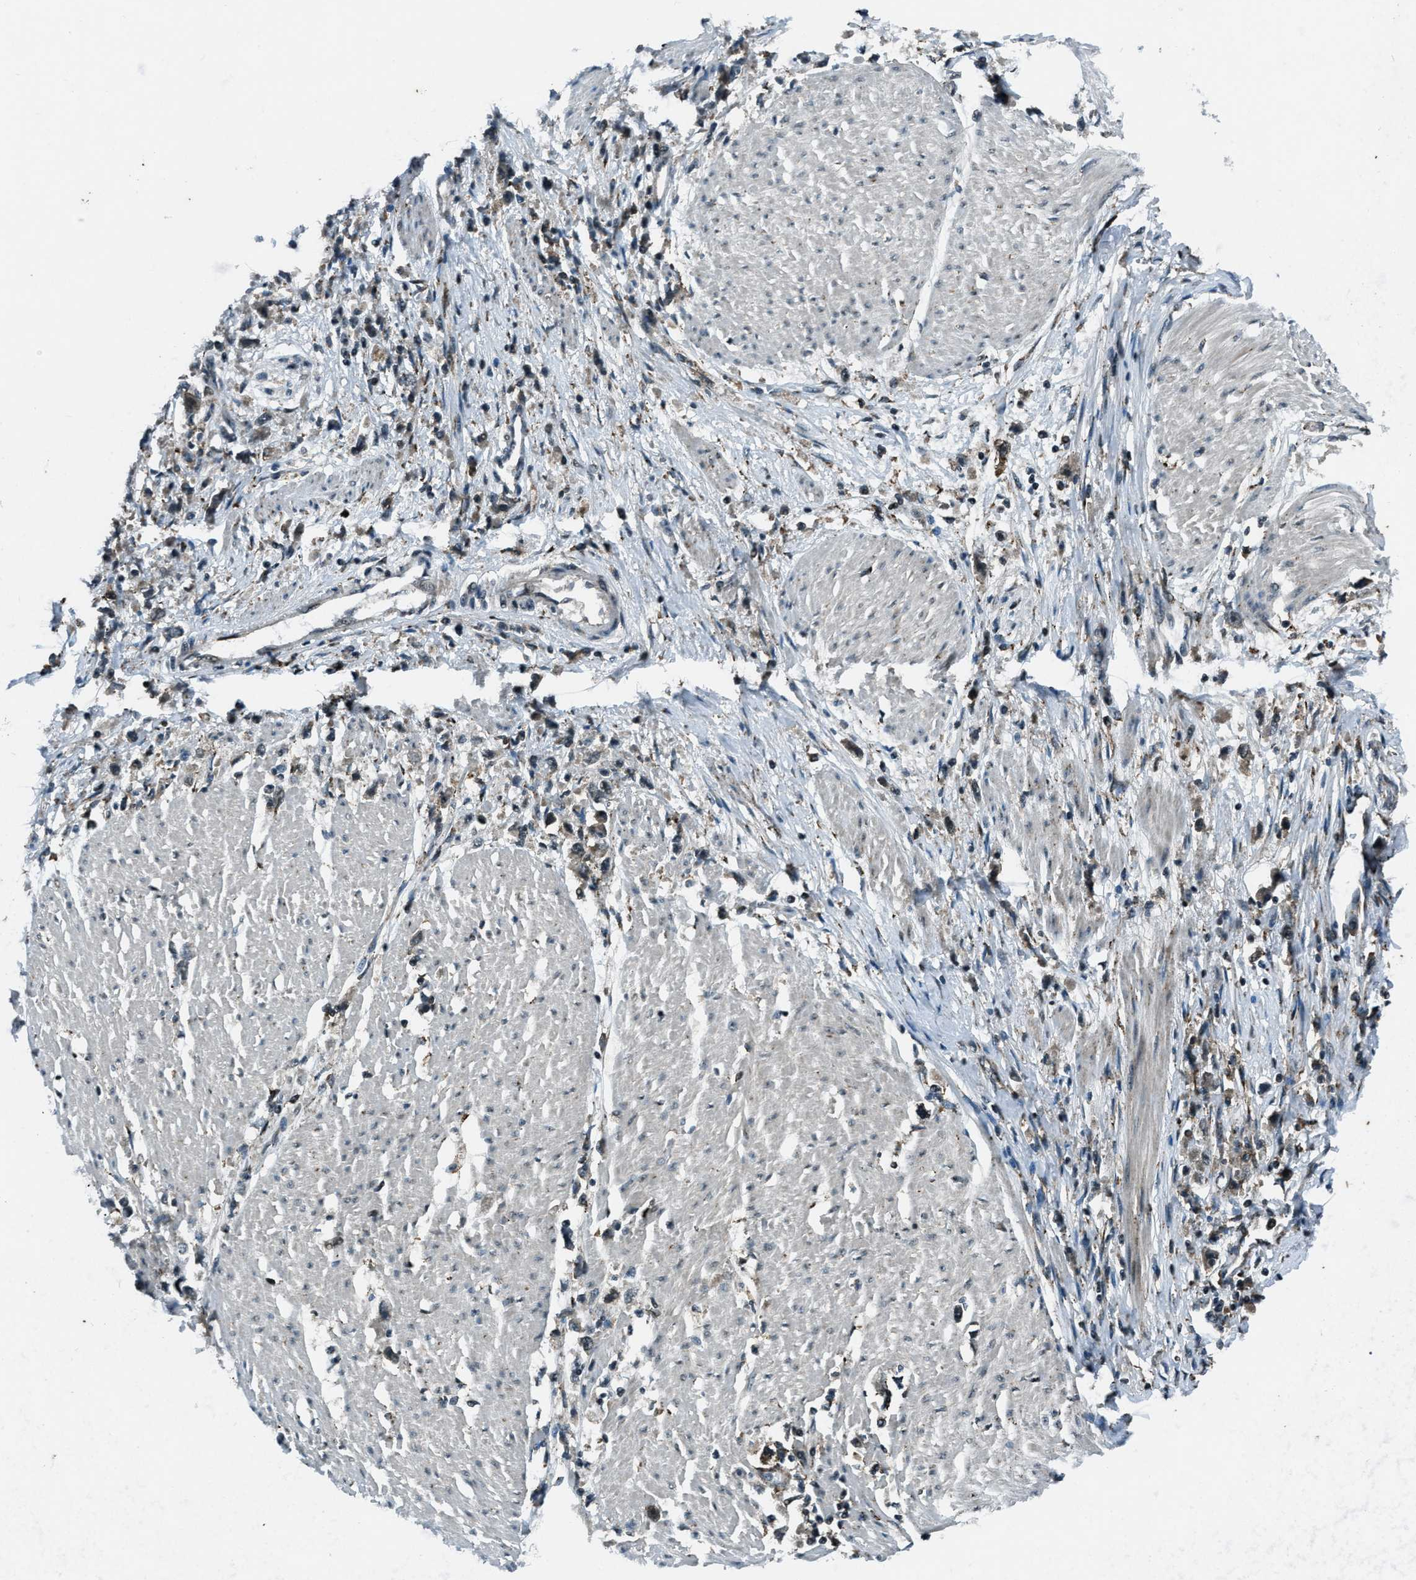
{"staining": {"intensity": "weak", "quantity": "25%-75%", "location": "cytoplasmic/membranous"}, "tissue": "stomach cancer", "cell_type": "Tumor cells", "image_type": "cancer", "snomed": [{"axis": "morphology", "description": "Adenocarcinoma, NOS"}, {"axis": "topography", "description": "Stomach"}], "caption": "This photomicrograph shows IHC staining of human stomach cancer, with low weak cytoplasmic/membranous positivity in about 25%-75% of tumor cells.", "gene": "ACTL9", "patient": {"sex": "female", "age": 59}}